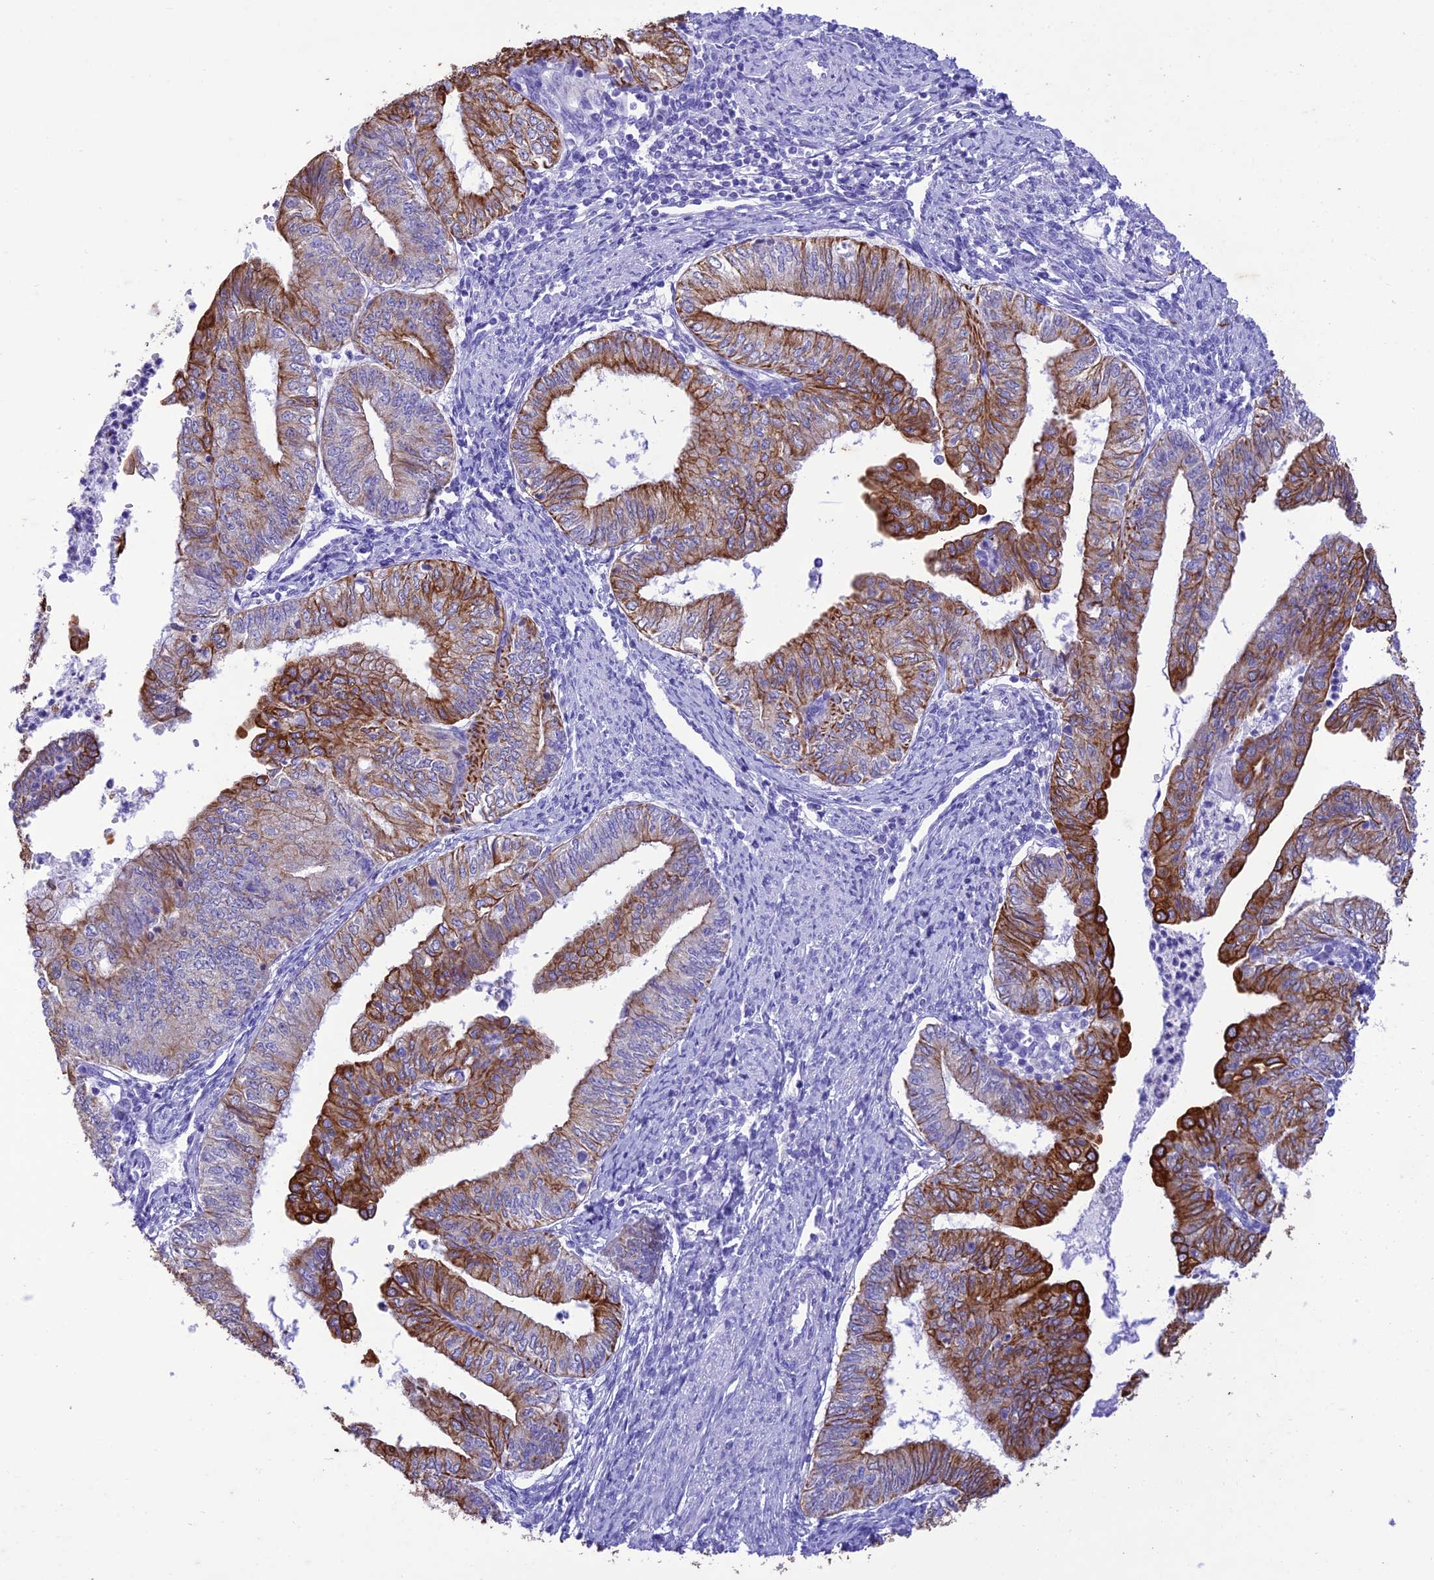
{"staining": {"intensity": "strong", "quantity": ">75%", "location": "cytoplasmic/membranous"}, "tissue": "endometrial cancer", "cell_type": "Tumor cells", "image_type": "cancer", "snomed": [{"axis": "morphology", "description": "Adenocarcinoma, NOS"}, {"axis": "topography", "description": "Endometrium"}], "caption": "A micrograph of human adenocarcinoma (endometrial) stained for a protein exhibits strong cytoplasmic/membranous brown staining in tumor cells.", "gene": "VPS52", "patient": {"sex": "female", "age": 66}}